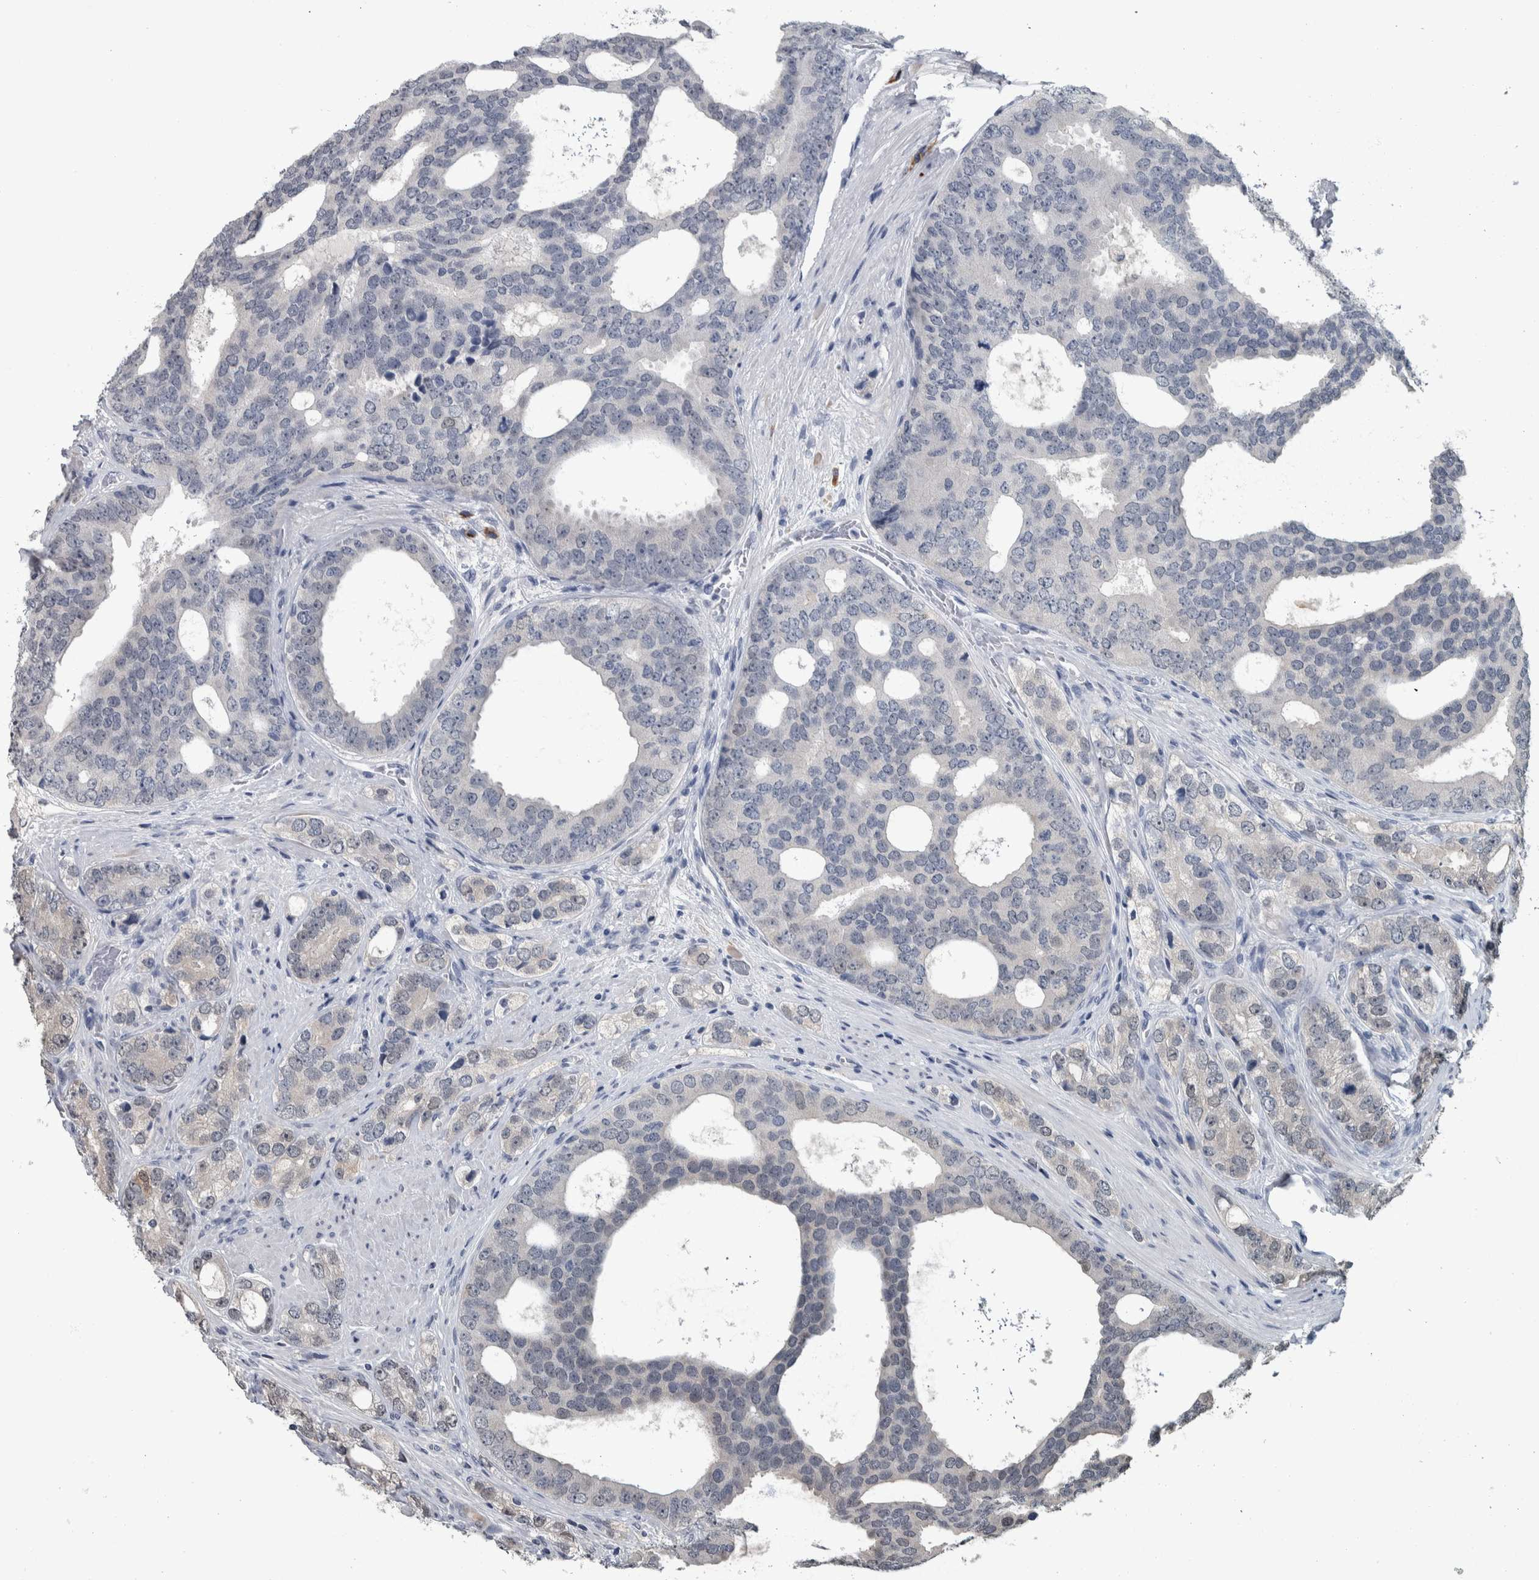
{"staining": {"intensity": "negative", "quantity": "none", "location": "none"}, "tissue": "prostate cancer", "cell_type": "Tumor cells", "image_type": "cancer", "snomed": [{"axis": "morphology", "description": "Adenocarcinoma, High grade"}, {"axis": "topography", "description": "Prostate"}], "caption": "Immunohistochemistry micrograph of neoplastic tissue: human prostate cancer (adenocarcinoma (high-grade)) stained with DAB demonstrates no significant protein staining in tumor cells.", "gene": "CAVIN4", "patient": {"sex": "male", "age": 56}}